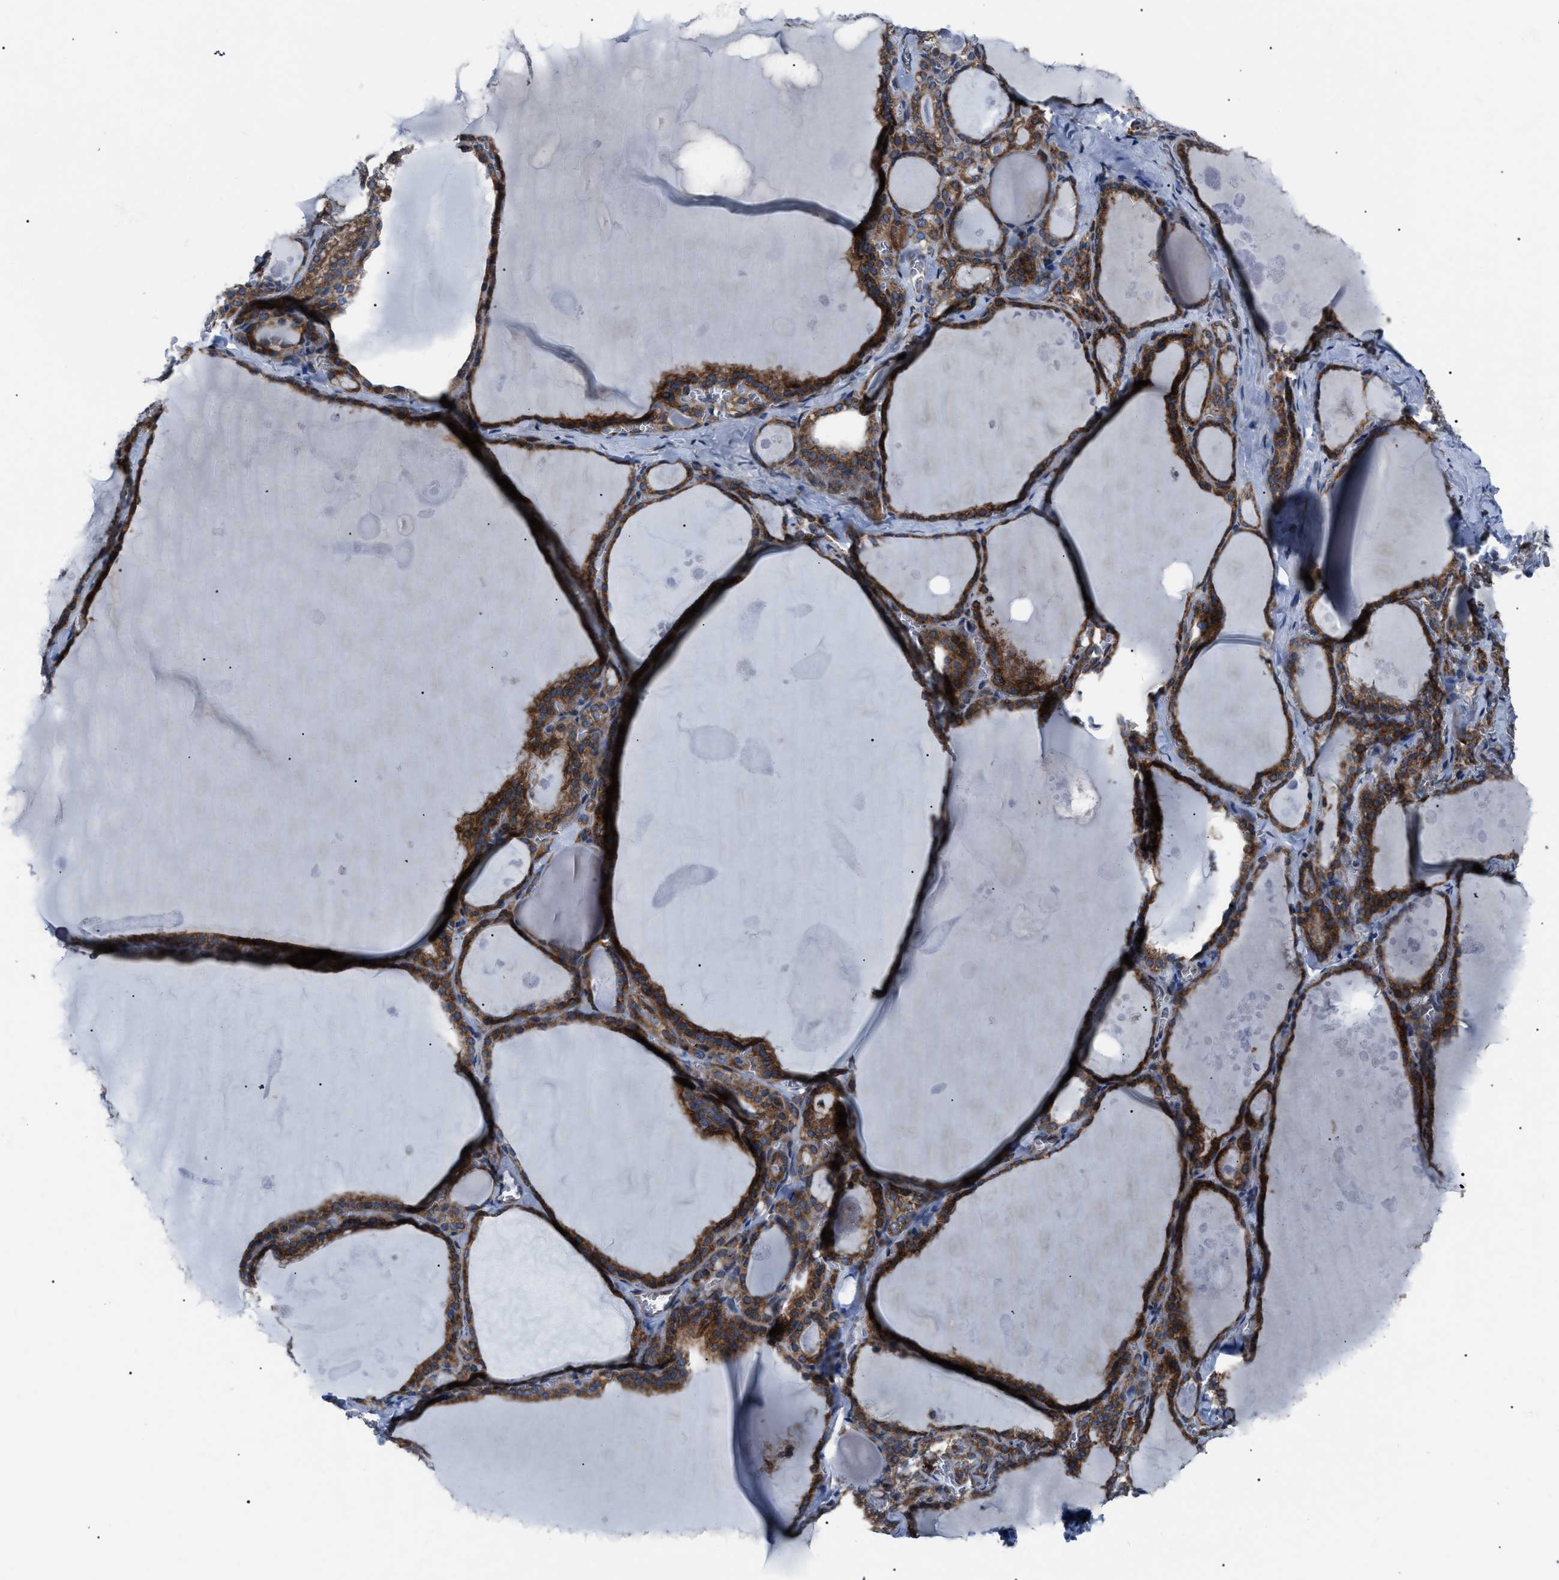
{"staining": {"intensity": "strong", "quantity": ">75%", "location": "cytoplasmic/membranous"}, "tissue": "thyroid gland", "cell_type": "Glandular cells", "image_type": "normal", "snomed": [{"axis": "morphology", "description": "Normal tissue, NOS"}, {"axis": "topography", "description": "Thyroid gland"}], "caption": "Glandular cells display strong cytoplasmic/membranous staining in approximately >75% of cells in unremarkable thyroid gland.", "gene": "AGO2", "patient": {"sex": "male", "age": 56}}